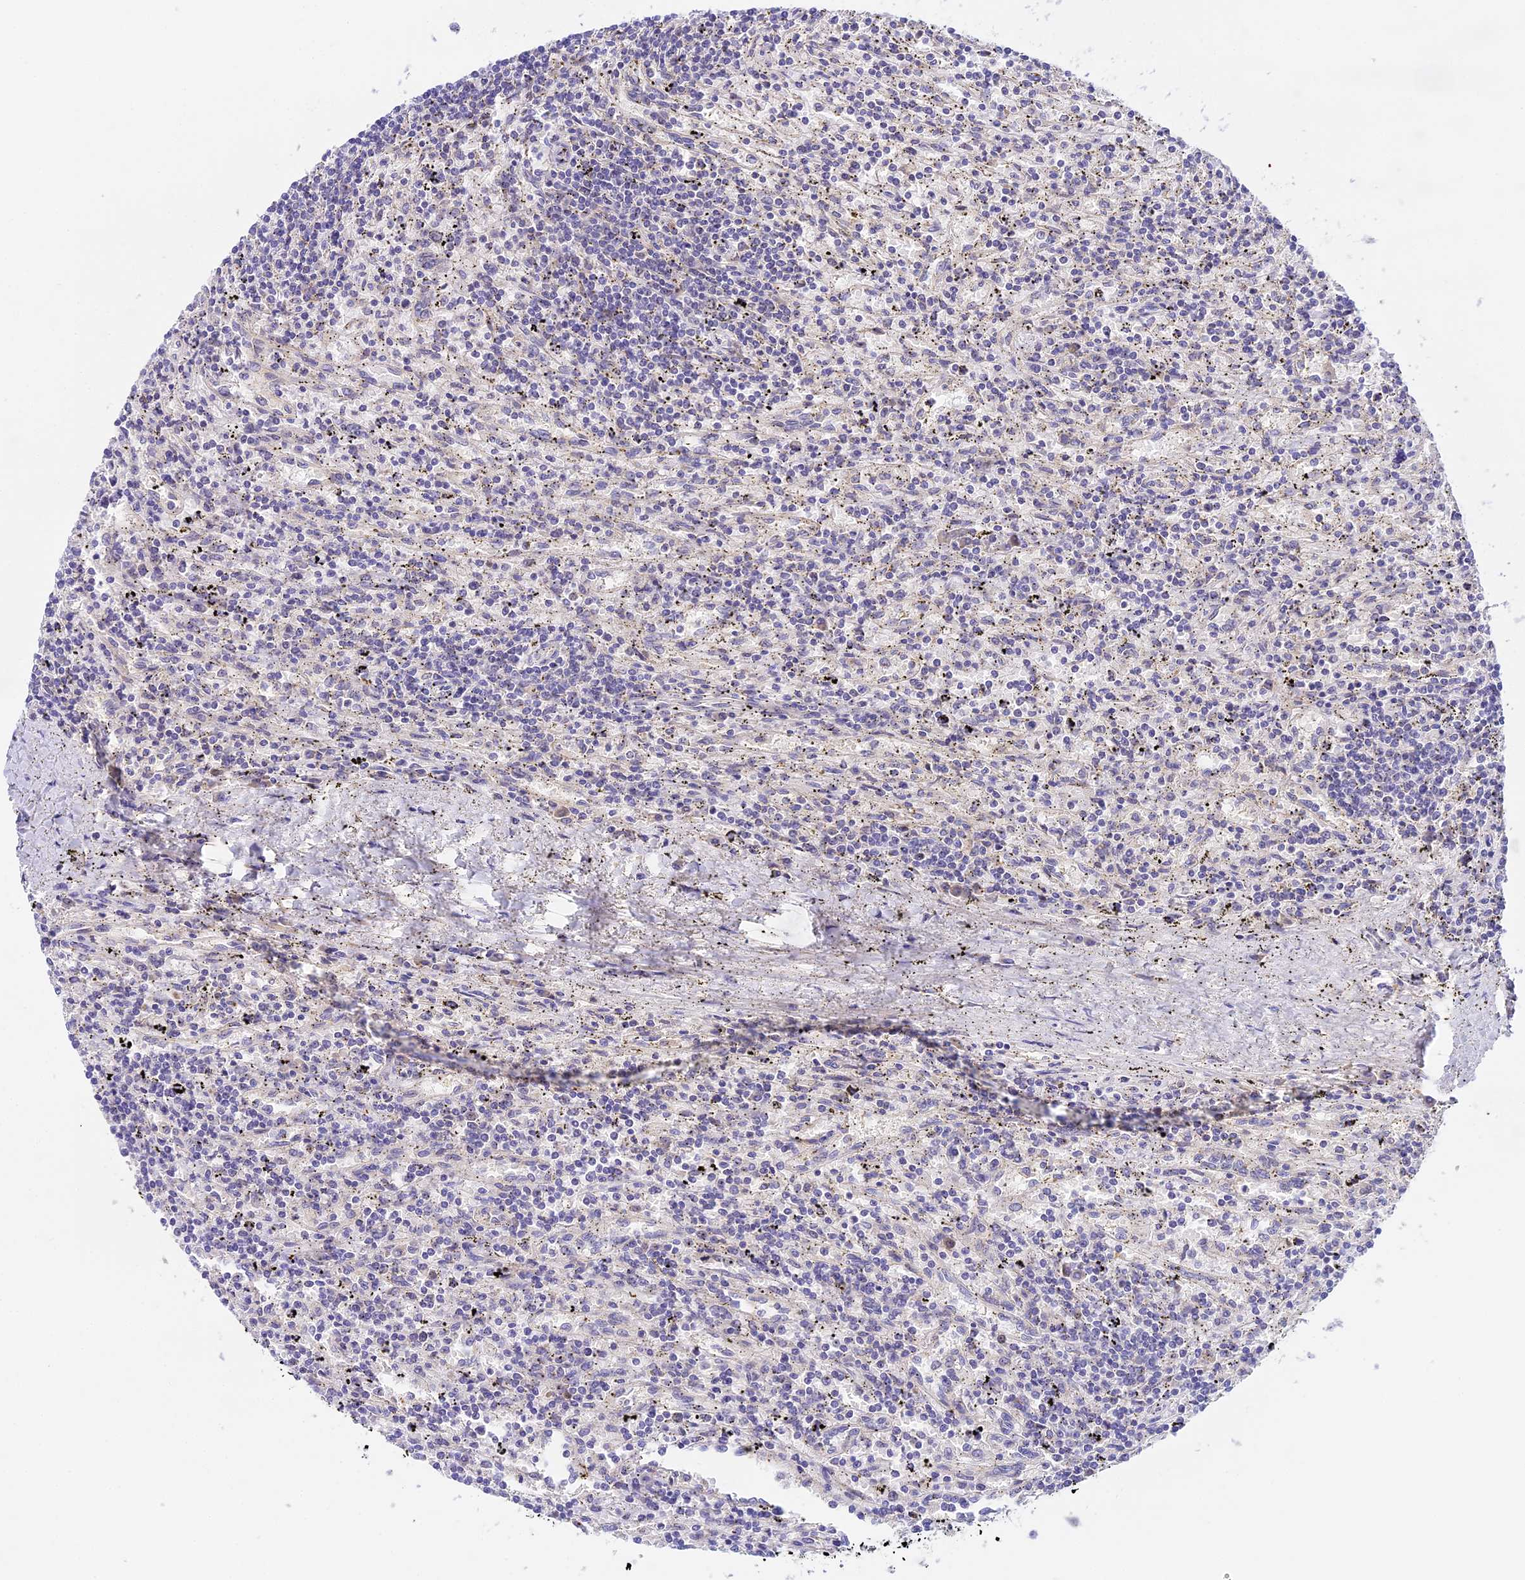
{"staining": {"intensity": "negative", "quantity": "none", "location": "none"}, "tissue": "lymphoma", "cell_type": "Tumor cells", "image_type": "cancer", "snomed": [{"axis": "morphology", "description": "Malignant lymphoma, non-Hodgkin's type, Low grade"}, {"axis": "topography", "description": "Spleen"}], "caption": "Lymphoma stained for a protein using immunohistochemistry (IHC) displays no positivity tumor cells.", "gene": "RAD51", "patient": {"sex": "male", "age": 76}}